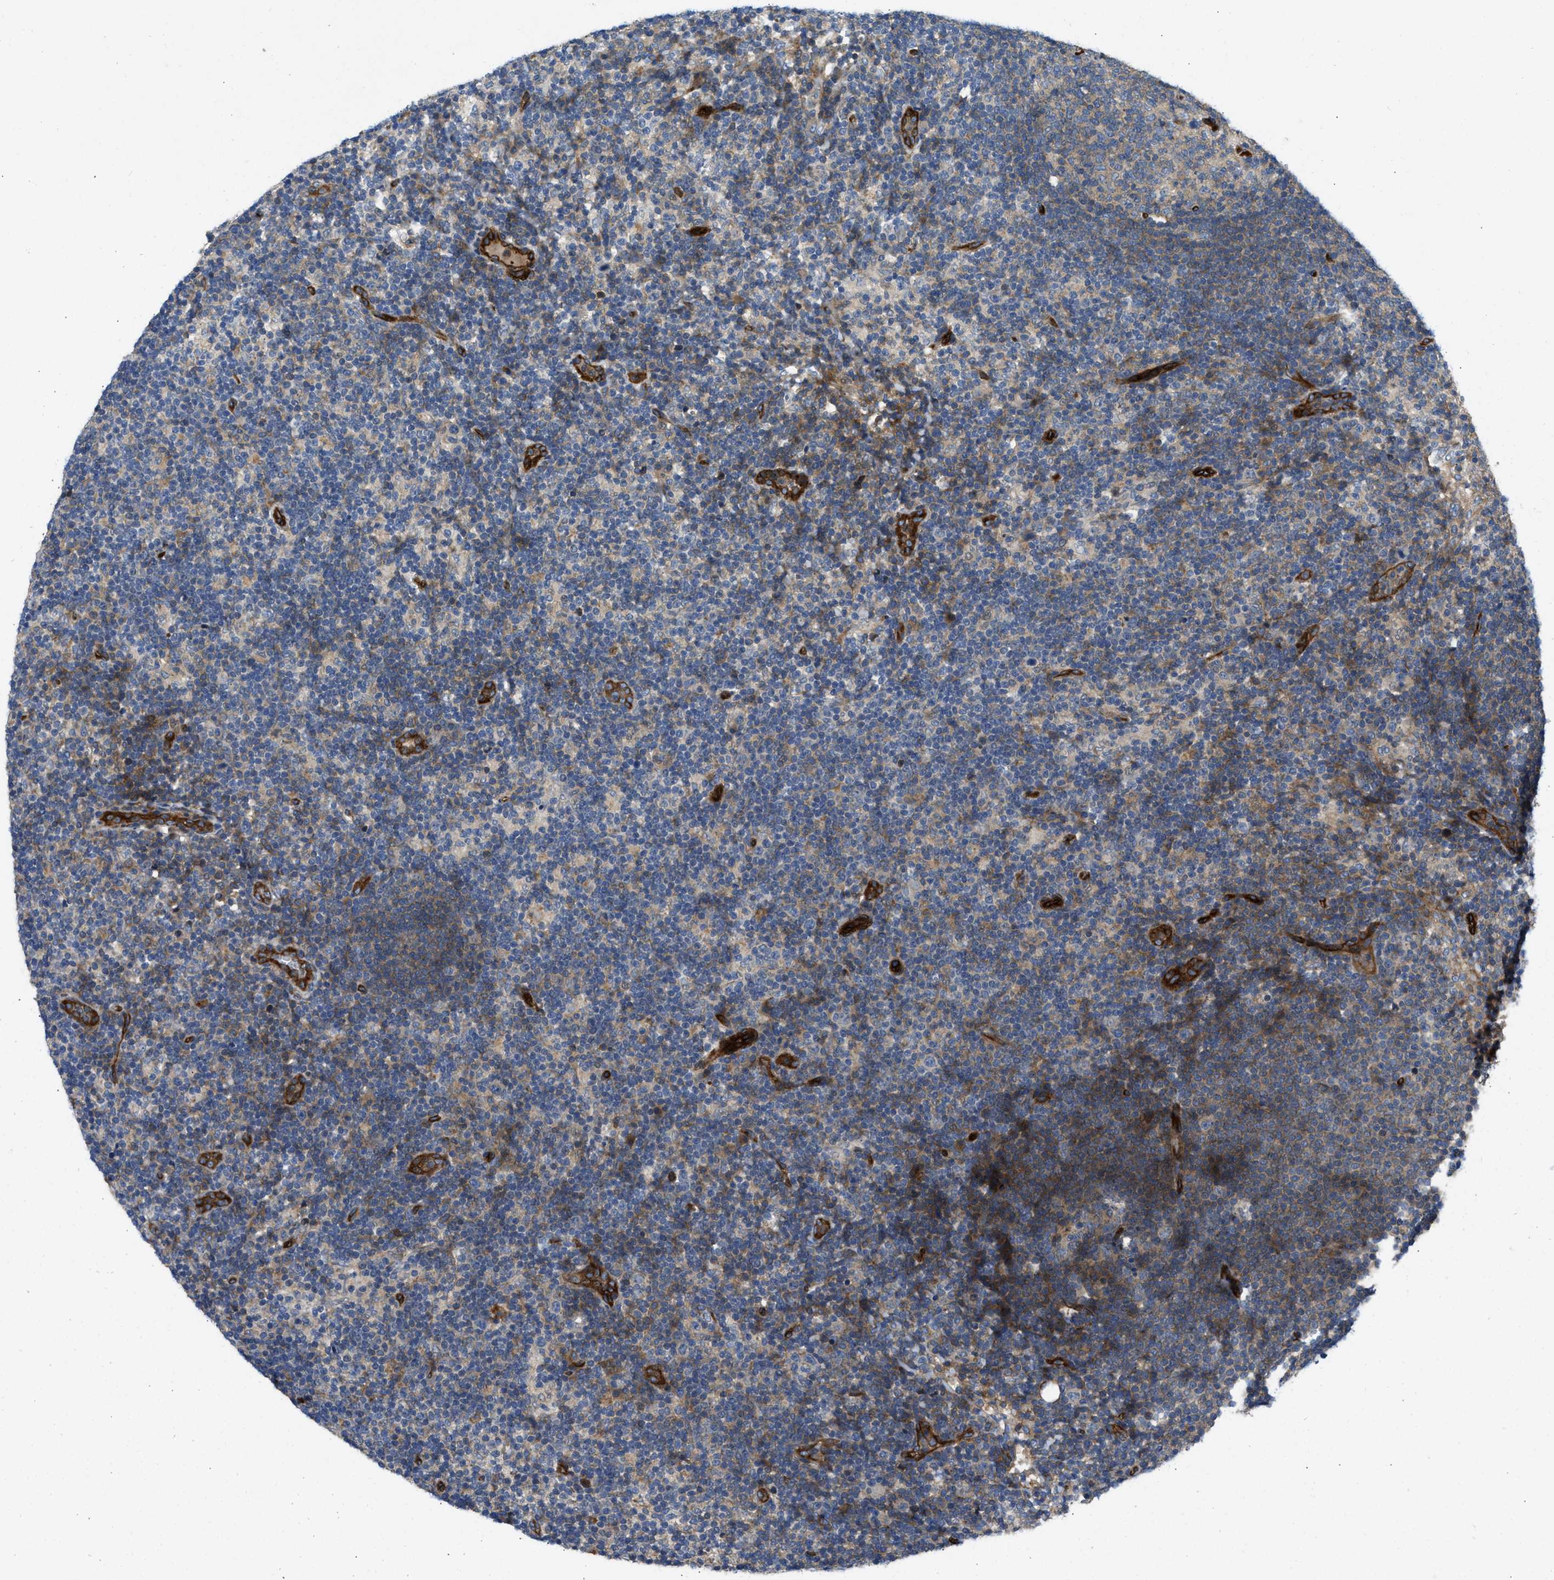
{"staining": {"intensity": "moderate", "quantity": ">75%", "location": "cytoplasmic/membranous"}, "tissue": "lymph node", "cell_type": "Germinal center cells", "image_type": "normal", "snomed": [{"axis": "morphology", "description": "Normal tissue, NOS"}, {"axis": "morphology", "description": "Carcinoid, malignant, NOS"}, {"axis": "topography", "description": "Lymph node"}], "caption": "A brown stain highlights moderate cytoplasmic/membranous positivity of a protein in germinal center cells of normal lymph node.", "gene": "NYNRIN", "patient": {"sex": "male", "age": 47}}